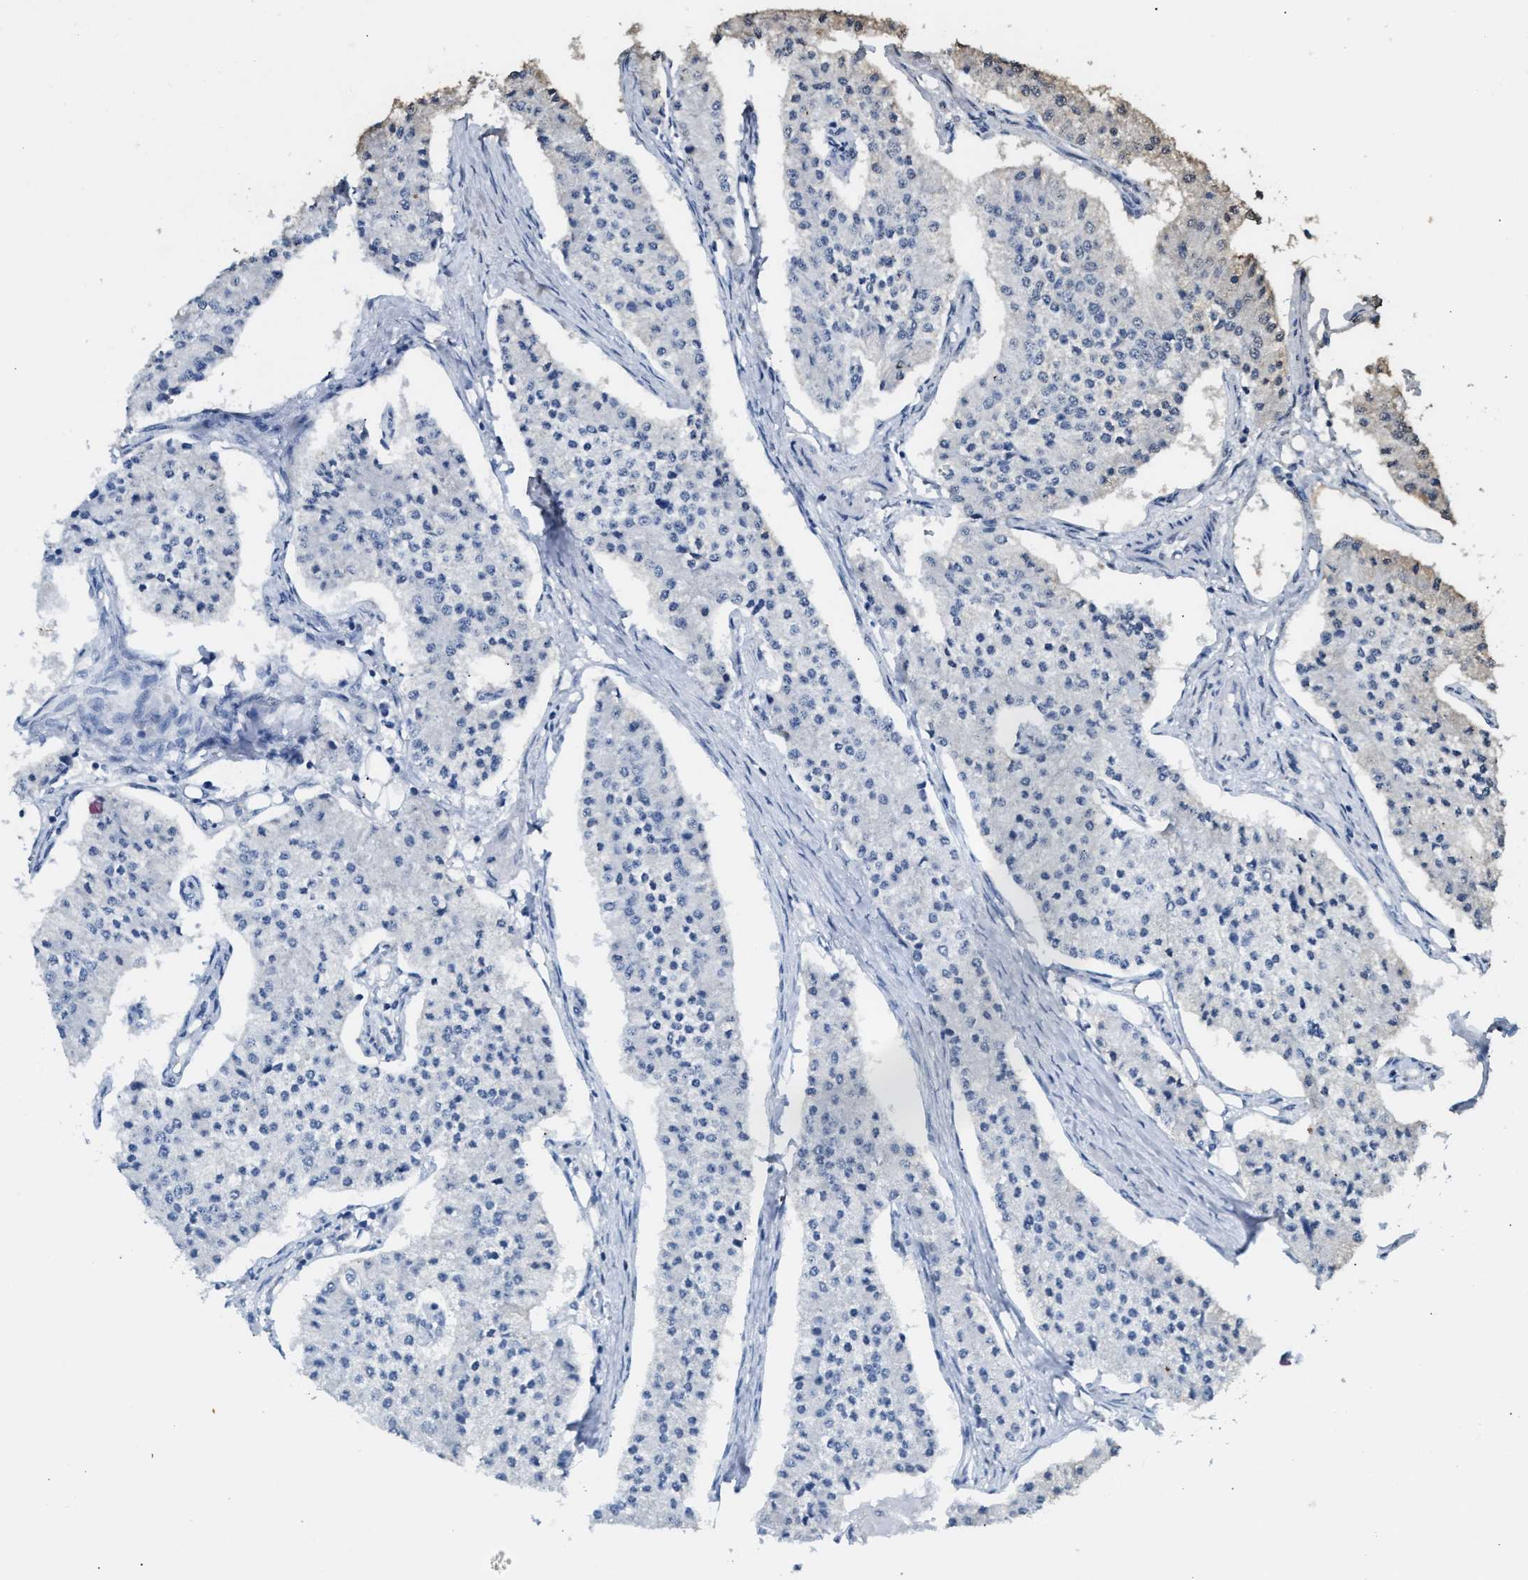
{"staining": {"intensity": "negative", "quantity": "none", "location": "none"}, "tissue": "carcinoid", "cell_type": "Tumor cells", "image_type": "cancer", "snomed": [{"axis": "morphology", "description": "Carcinoid, malignant, NOS"}, {"axis": "topography", "description": "Colon"}], "caption": "High magnification brightfield microscopy of carcinoid stained with DAB (brown) and counterstained with hematoxylin (blue): tumor cells show no significant positivity.", "gene": "TACO1", "patient": {"sex": "female", "age": 52}}